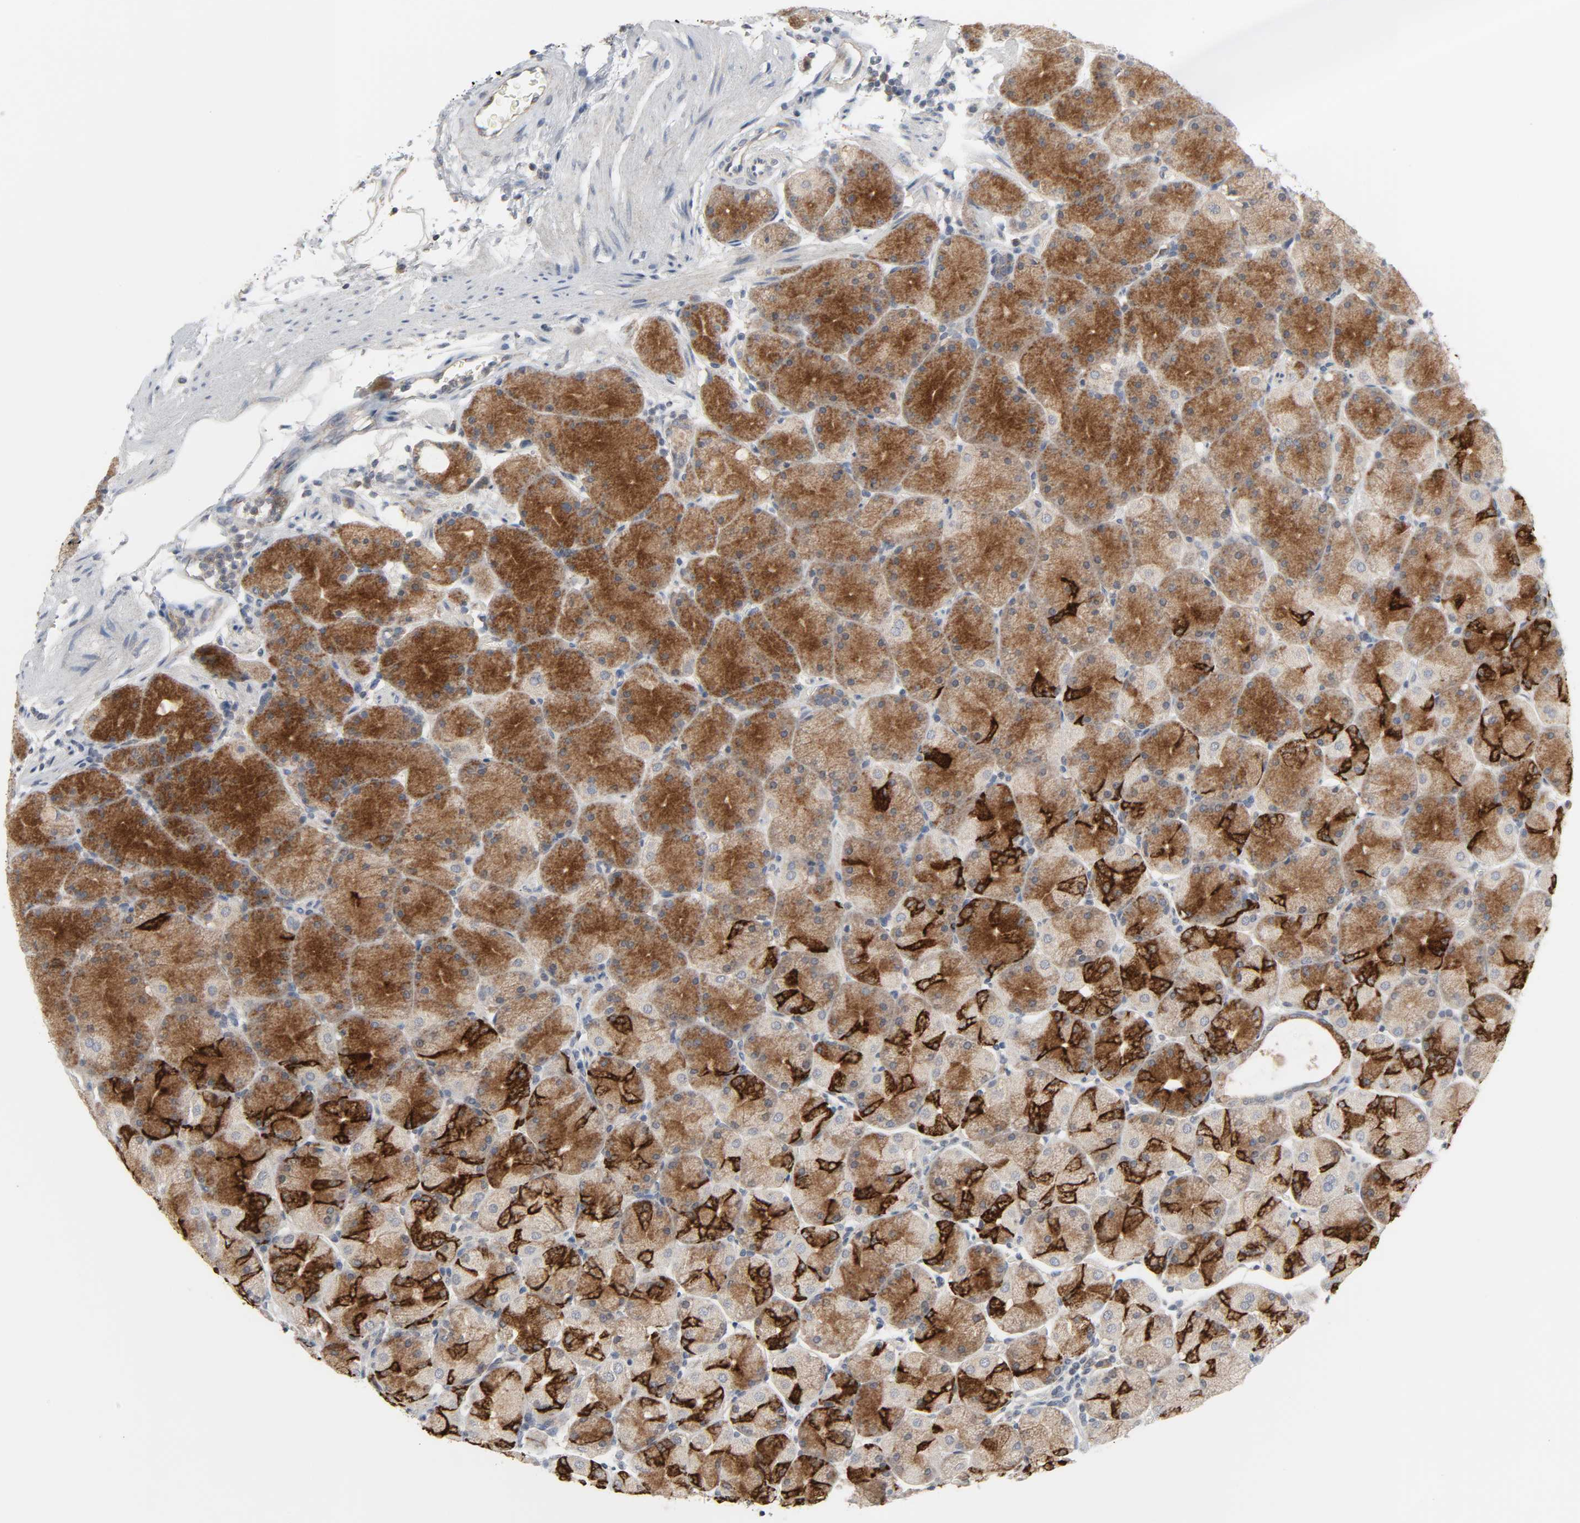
{"staining": {"intensity": "strong", "quantity": ">75%", "location": "cytoplasmic/membranous"}, "tissue": "stomach", "cell_type": "Glandular cells", "image_type": "normal", "snomed": [{"axis": "morphology", "description": "Normal tissue, NOS"}, {"axis": "topography", "description": "Stomach, upper"}, {"axis": "topography", "description": "Stomach"}], "caption": "Stomach stained with IHC exhibits strong cytoplasmic/membranous expression in approximately >75% of glandular cells. (Stains: DAB (3,3'-diaminobenzidine) in brown, nuclei in blue, Microscopy: brightfield microscopy at high magnification).", "gene": "CLIP1", "patient": {"sex": "male", "age": 76}}